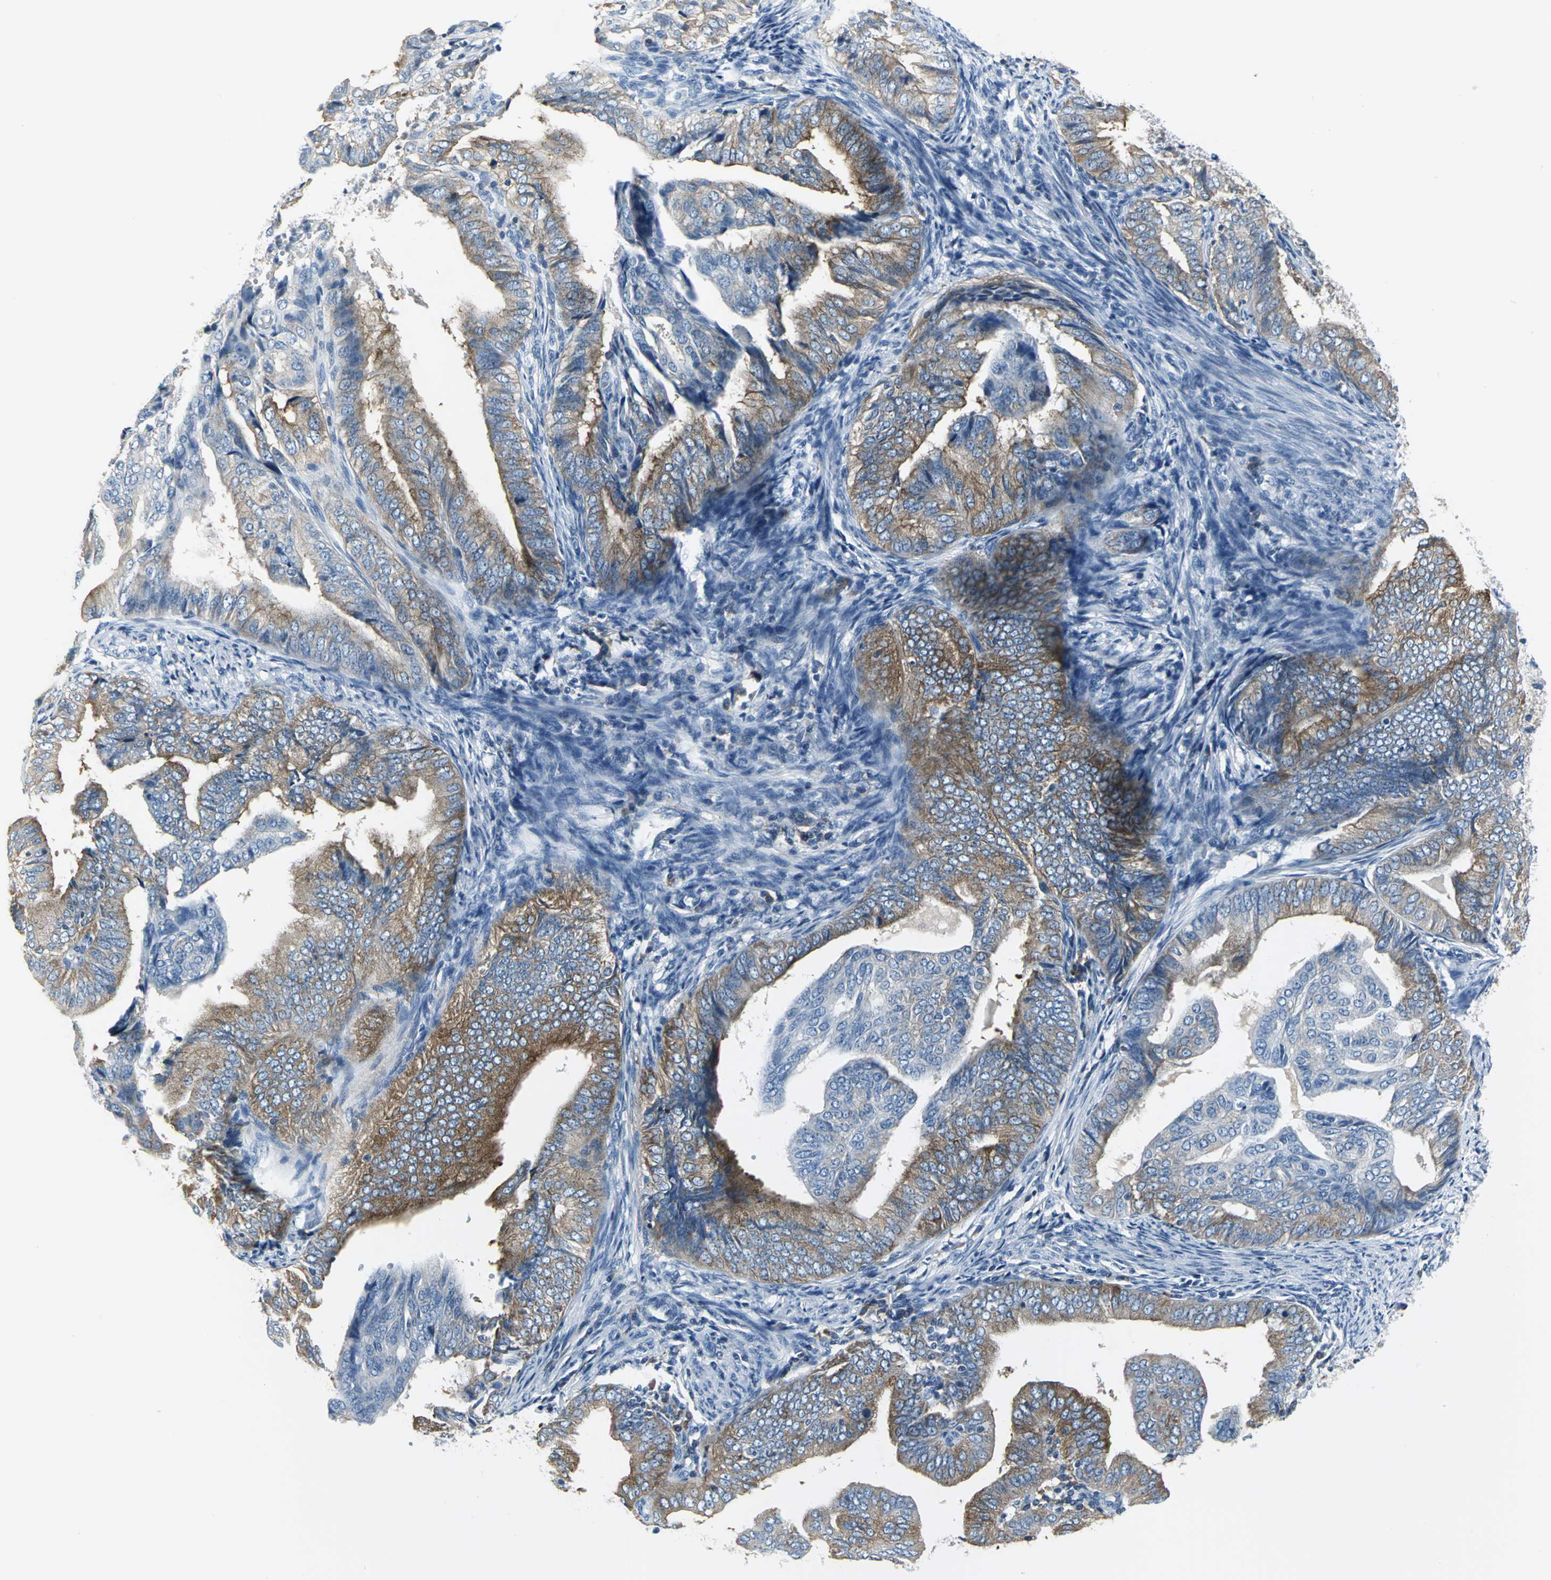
{"staining": {"intensity": "moderate", "quantity": "25%-75%", "location": "cytoplasmic/membranous"}, "tissue": "endometrial cancer", "cell_type": "Tumor cells", "image_type": "cancer", "snomed": [{"axis": "morphology", "description": "Adenocarcinoma, NOS"}, {"axis": "topography", "description": "Endometrium"}], "caption": "Human endometrial adenocarcinoma stained with a brown dye exhibits moderate cytoplasmic/membranous positive staining in about 25%-75% of tumor cells.", "gene": "IQGAP2", "patient": {"sex": "female", "age": 58}}